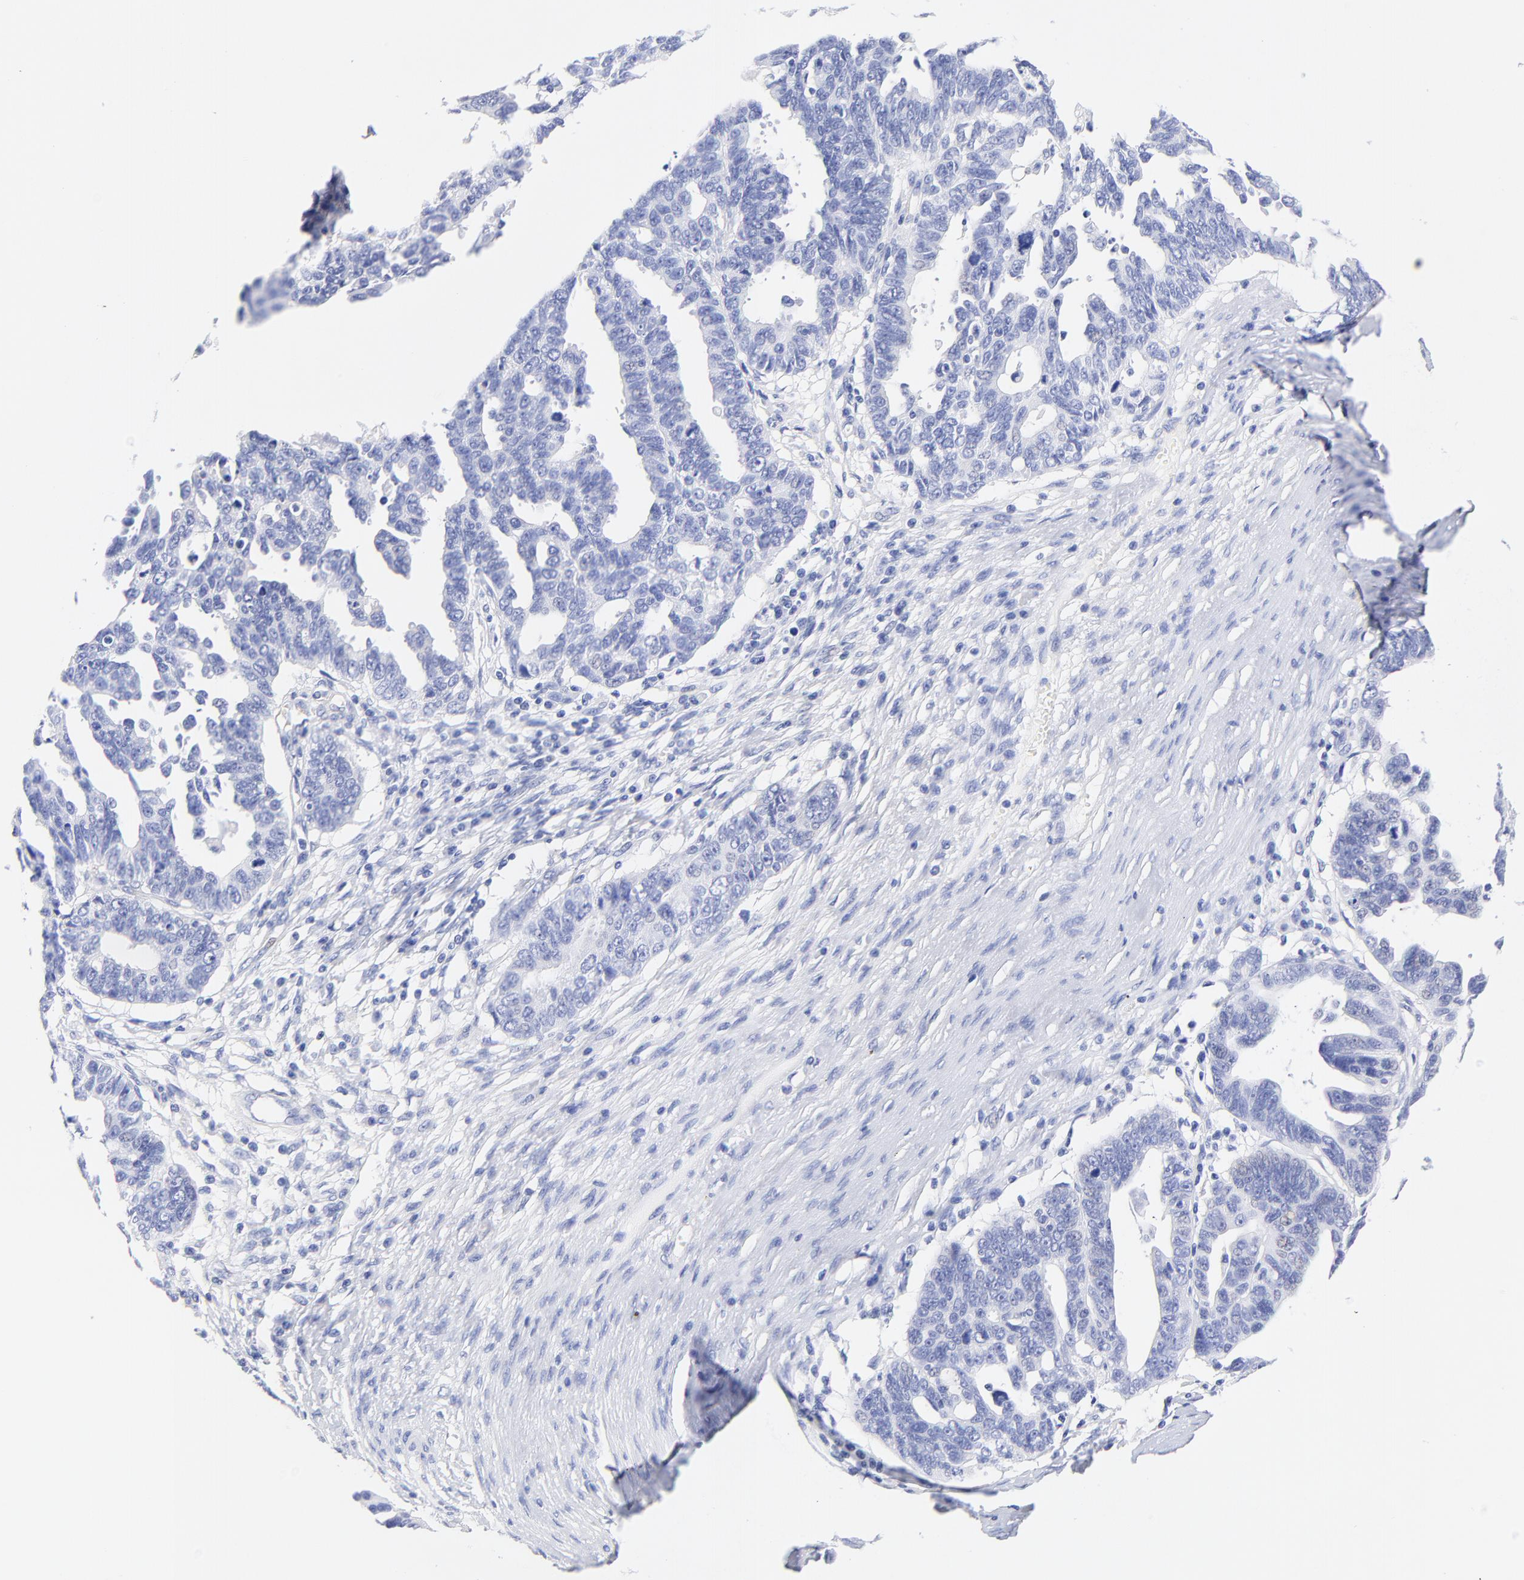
{"staining": {"intensity": "negative", "quantity": "none", "location": "none"}, "tissue": "ovarian cancer", "cell_type": "Tumor cells", "image_type": "cancer", "snomed": [{"axis": "morphology", "description": "Carcinoma, endometroid"}, {"axis": "morphology", "description": "Cystadenocarcinoma, serous, NOS"}, {"axis": "topography", "description": "Ovary"}], "caption": "DAB (3,3'-diaminobenzidine) immunohistochemical staining of serous cystadenocarcinoma (ovarian) reveals no significant positivity in tumor cells. Brightfield microscopy of immunohistochemistry stained with DAB (3,3'-diaminobenzidine) (brown) and hematoxylin (blue), captured at high magnification.", "gene": "C1QTNF6", "patient": {"sex": "female", "age": 45}}